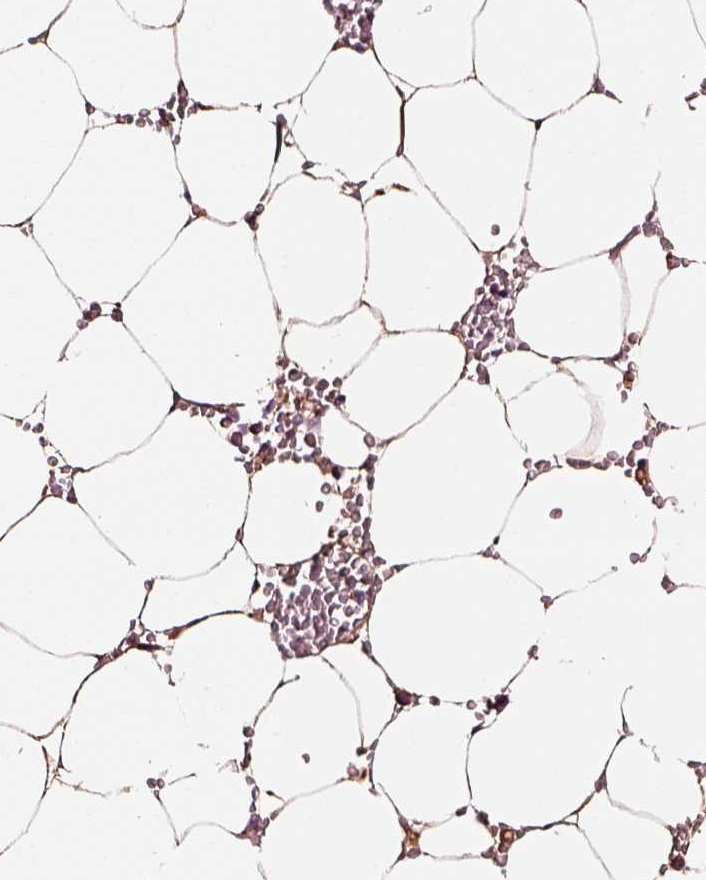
{"staining": {"intensity": "moderate", "quantity": "<25%", "location": "cytoplasmic/membranous"}, "tissue": "bone marrow", "cell_type": "Hematopoietic cells", "image_type": "normal", "snomed": [{"axis": "morphology", "description": "Normal tissue, NOS"}, {"axis": "topography", "description": "Bone marrow"}], "caption": "The immunohistochemical stain highlights moderate cytoplasmic/membranous expression in hematopoietic cells of benign bone marrow. (DAB = brown stain, brightfield microscopy at high magnification).", "gene": "TF", "patient": {"sex": "female", "age": 52}}